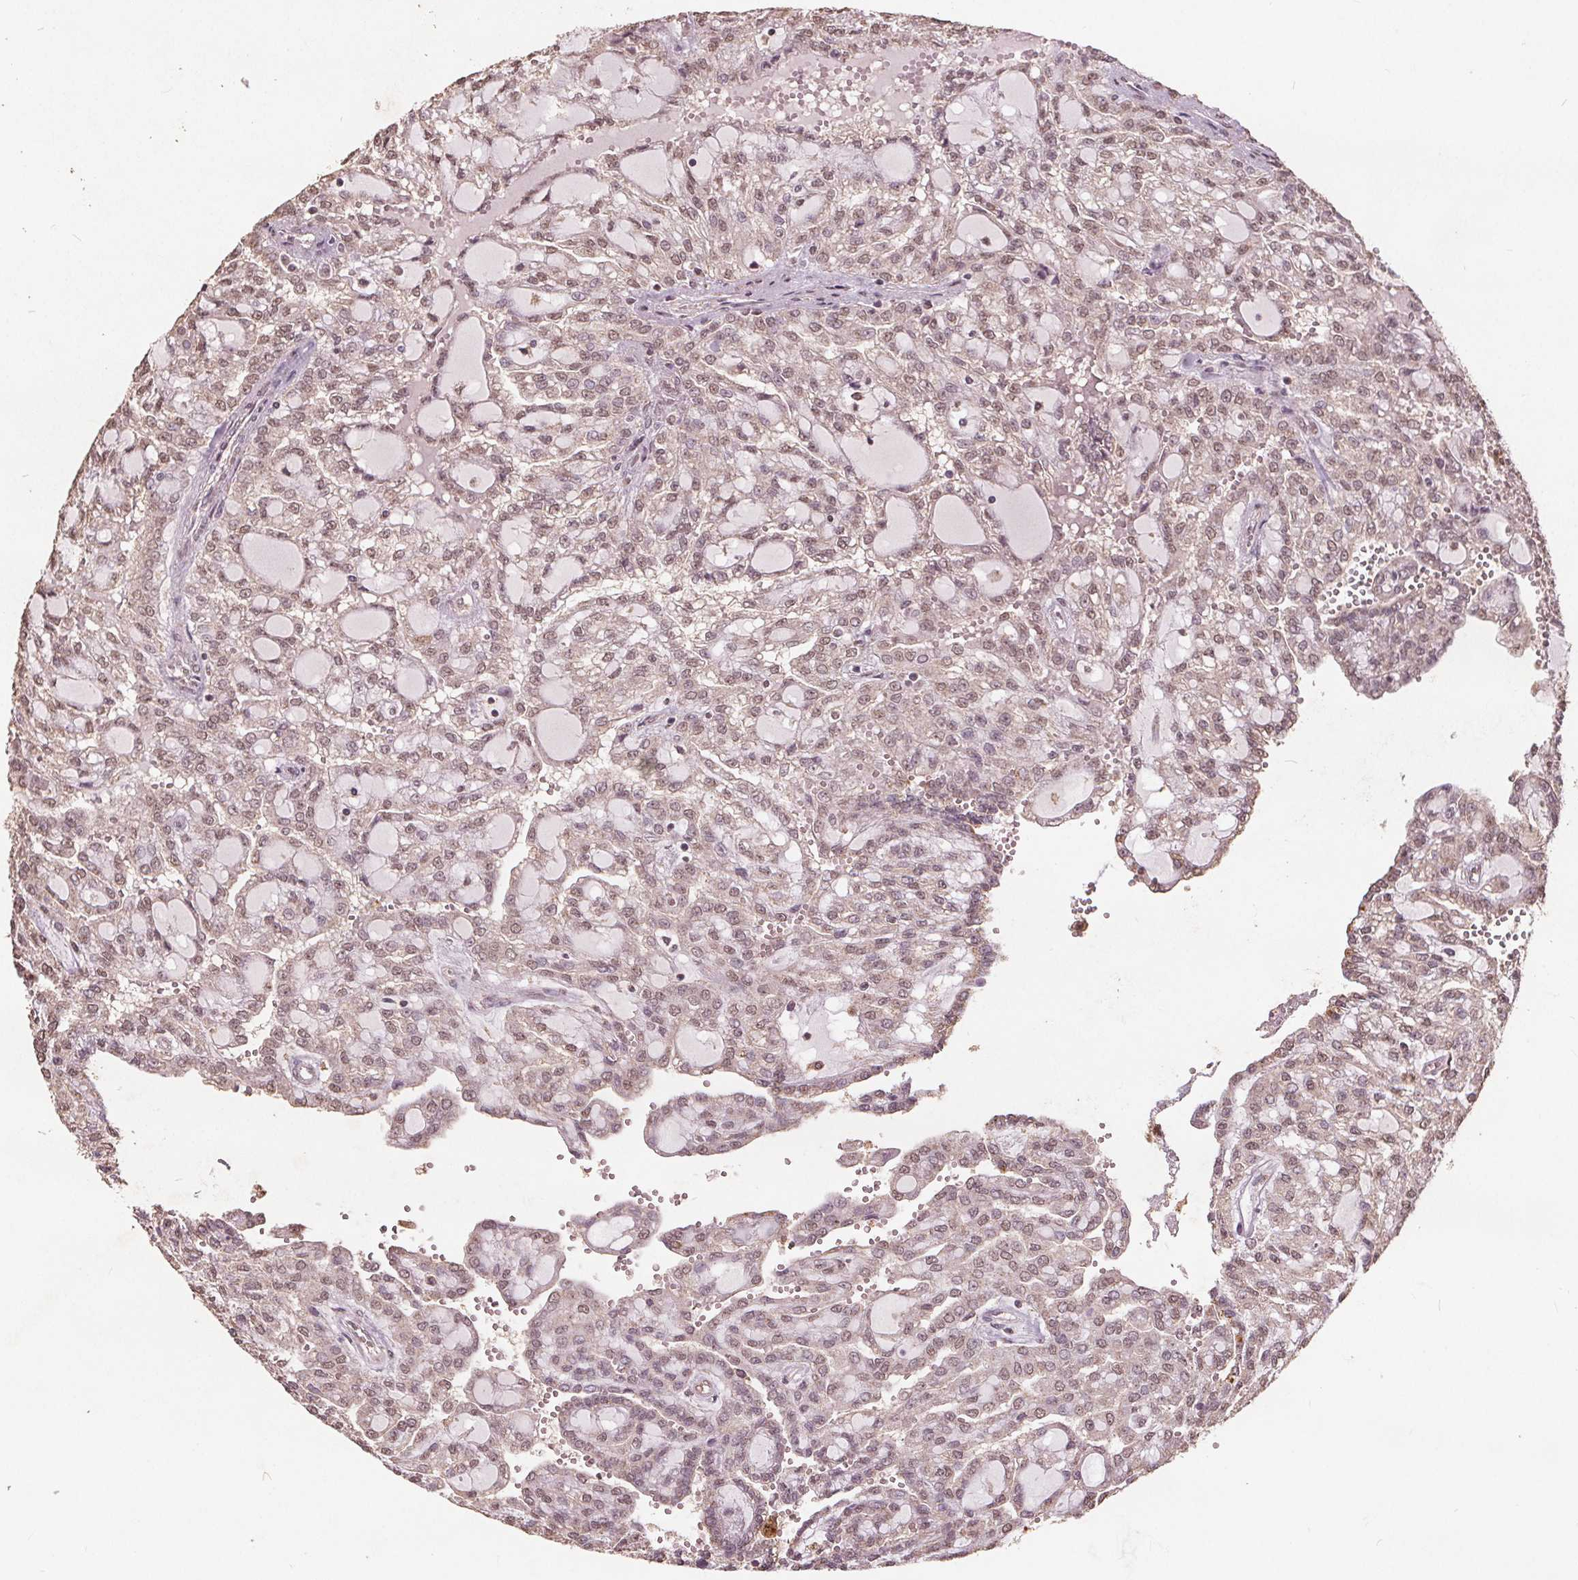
{"staining": {"intensity": "weak", "quantity": ">75%", "location": "nuclear"}, "tissue": "renal cancer", "cell_type": "Tumor cells", "image_type": "cancer", "snomed": [{"axis": "morphology", "description": "Adenocarcinoma, NOS"}, {"axis": "topography", "description": "Kidney"}], "caption": "Tumor cells demonstrate low levels of weak nuclear expression in approximately >75% of cells in adenocarcinoma (renal).", "gene": "DSG3", "patient": {"sex": "male", "age": 63}}